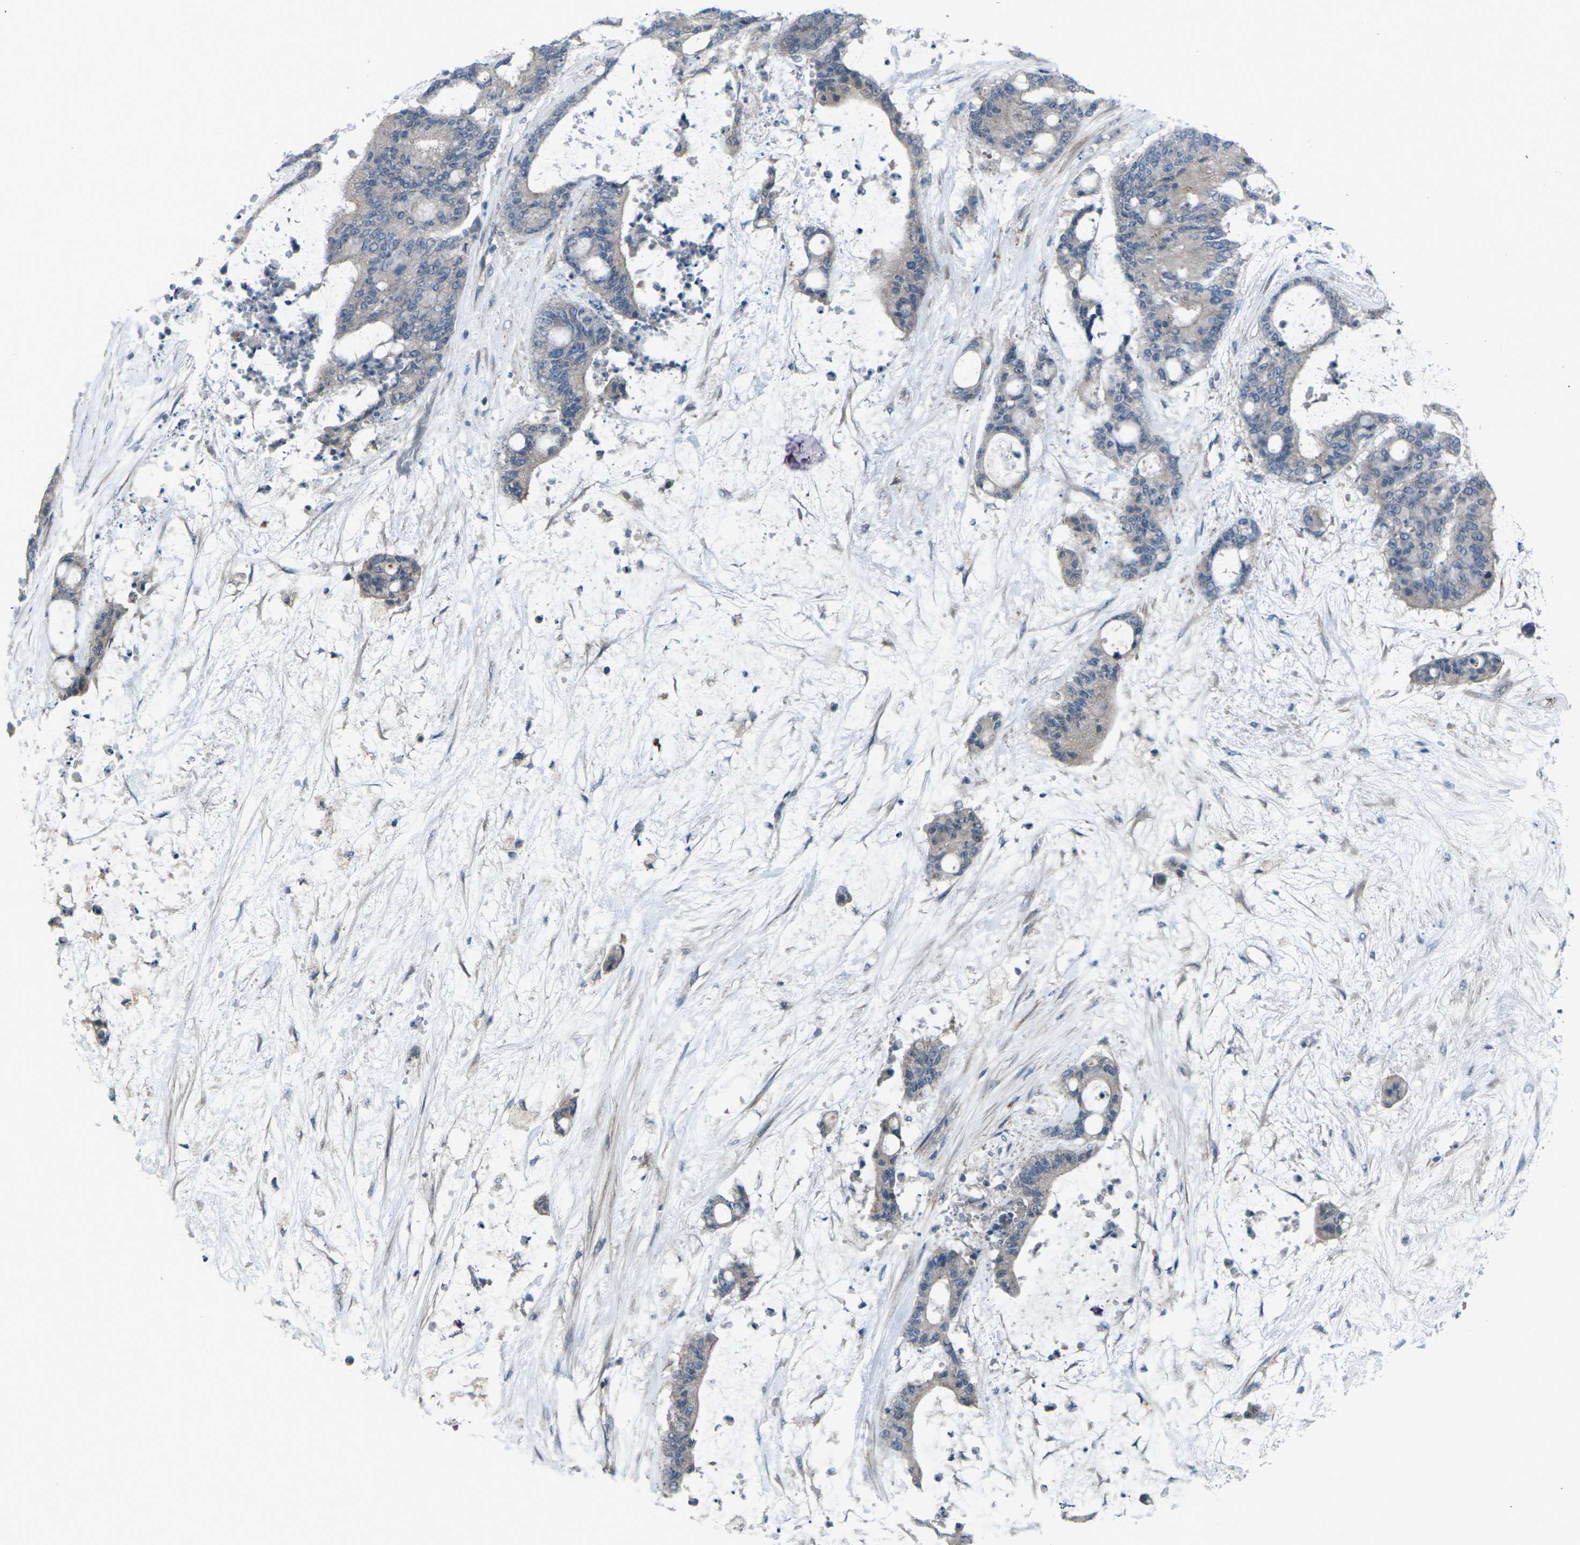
{"staining": {"intensity": "negative", "quantity": "none", "location": "none"}, "tissue": "liver cancer", "cell_type": "Tumor cells", "image_type": "cancer", "snomed": [{"axis": "morphology", "description": "Cholangiocarcinoma"}, {"axis": "topography", "description": "Liver"}], "caption": "Liver cancer (cholangiocarcinoma) was stained to show a protein in brown. There is no significant expression in tumor cells. (IHC, brightfield microscopy, high magnification).", "gene": "CCR10", "patient": {"sex": "female", "age": 73}}